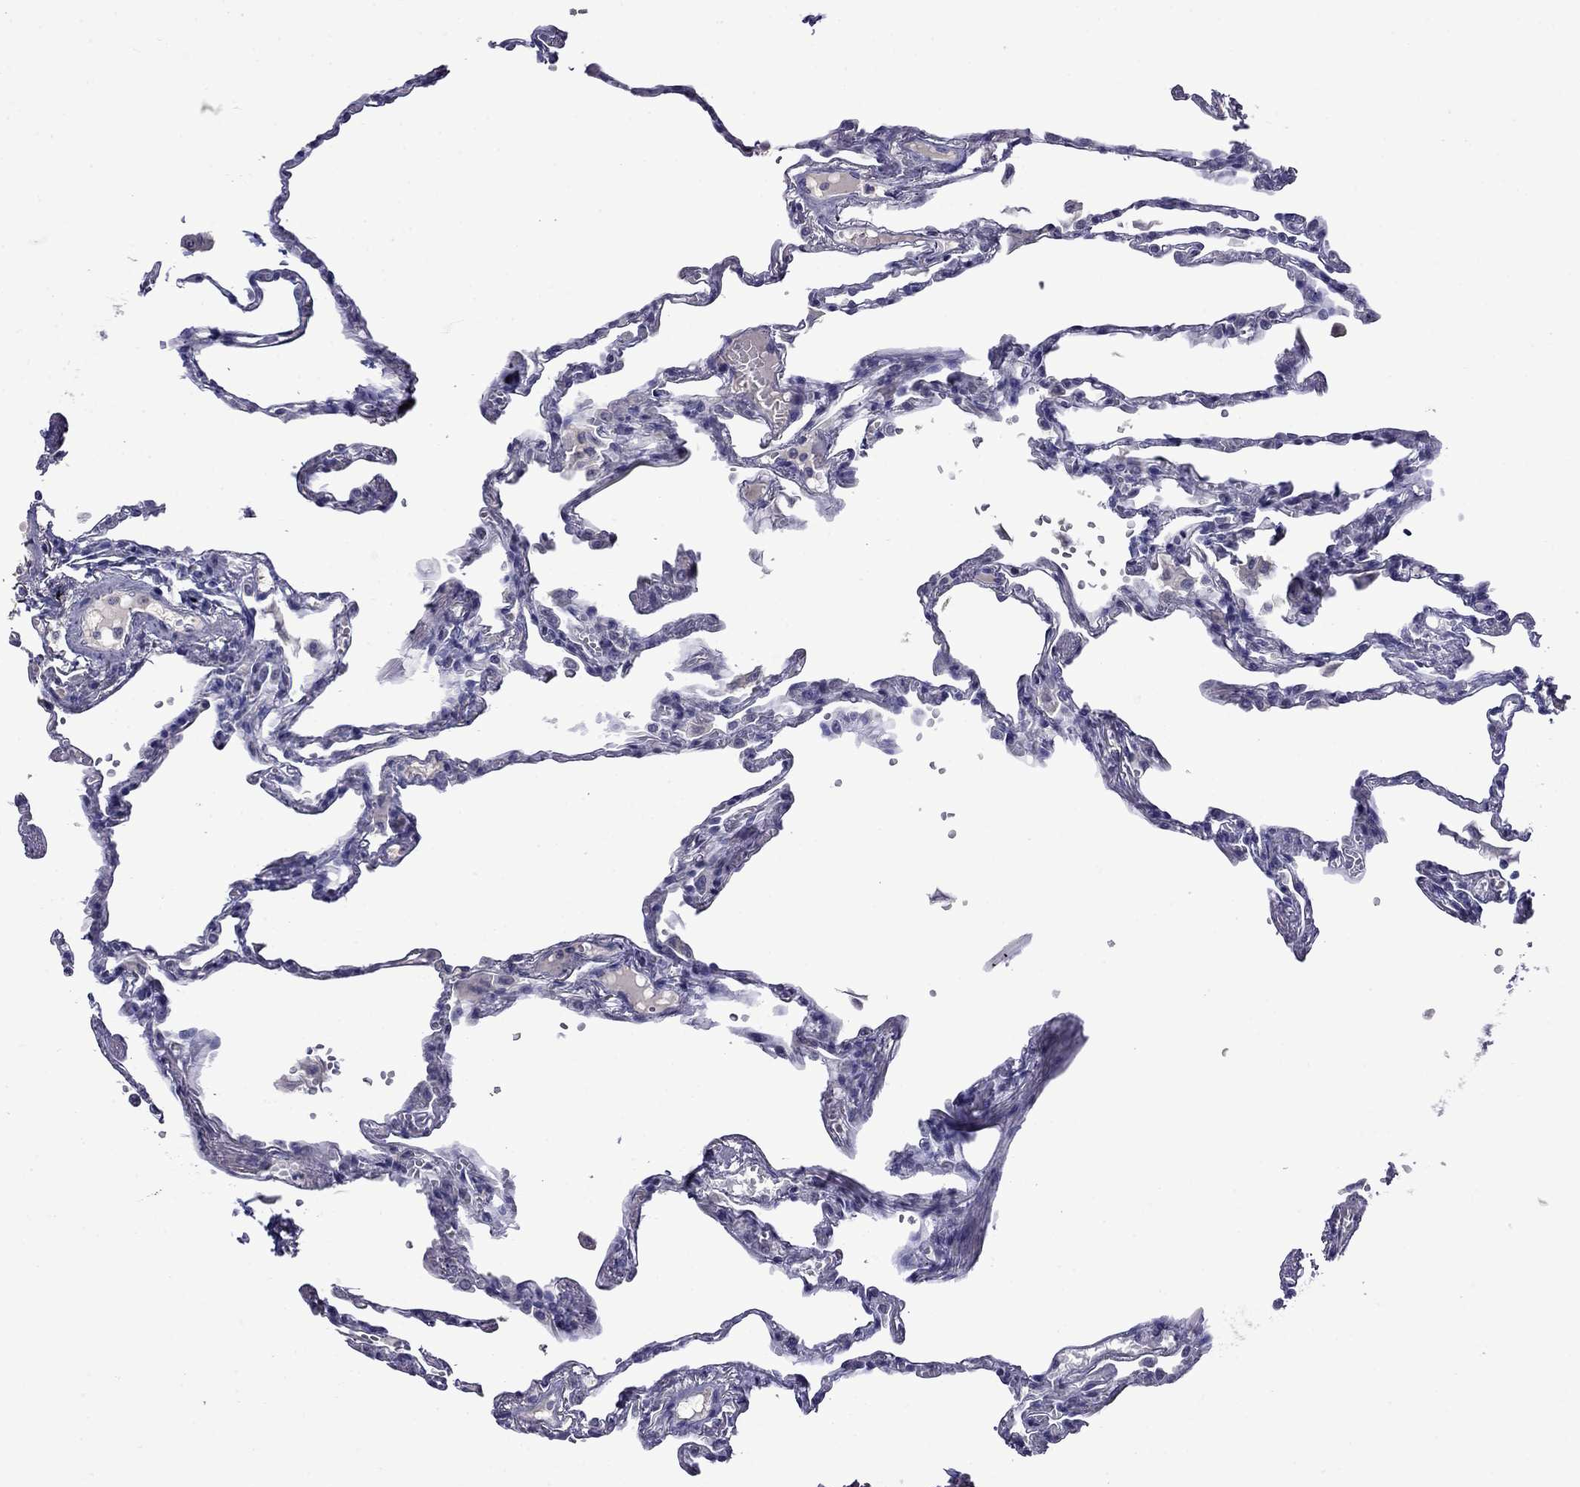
{"staining": {"intensity": "negative", "quantity": "none", "location": "none"}, "tissue": "lung", "cell_type": "Alveolar cells", "image_type": "normal", "snomed": [{"axis": "morphology", "description": "Normal tissue, NOS"}, {"axis": "topography", "description": "Lung"}], "caption": "This is an immunohistochemistry (IHC) histopathology image of unremarkable lung. There is no expression in alveolar cells.", "gene": "STAR", "patient": {"sex": "male", "age": 78}}